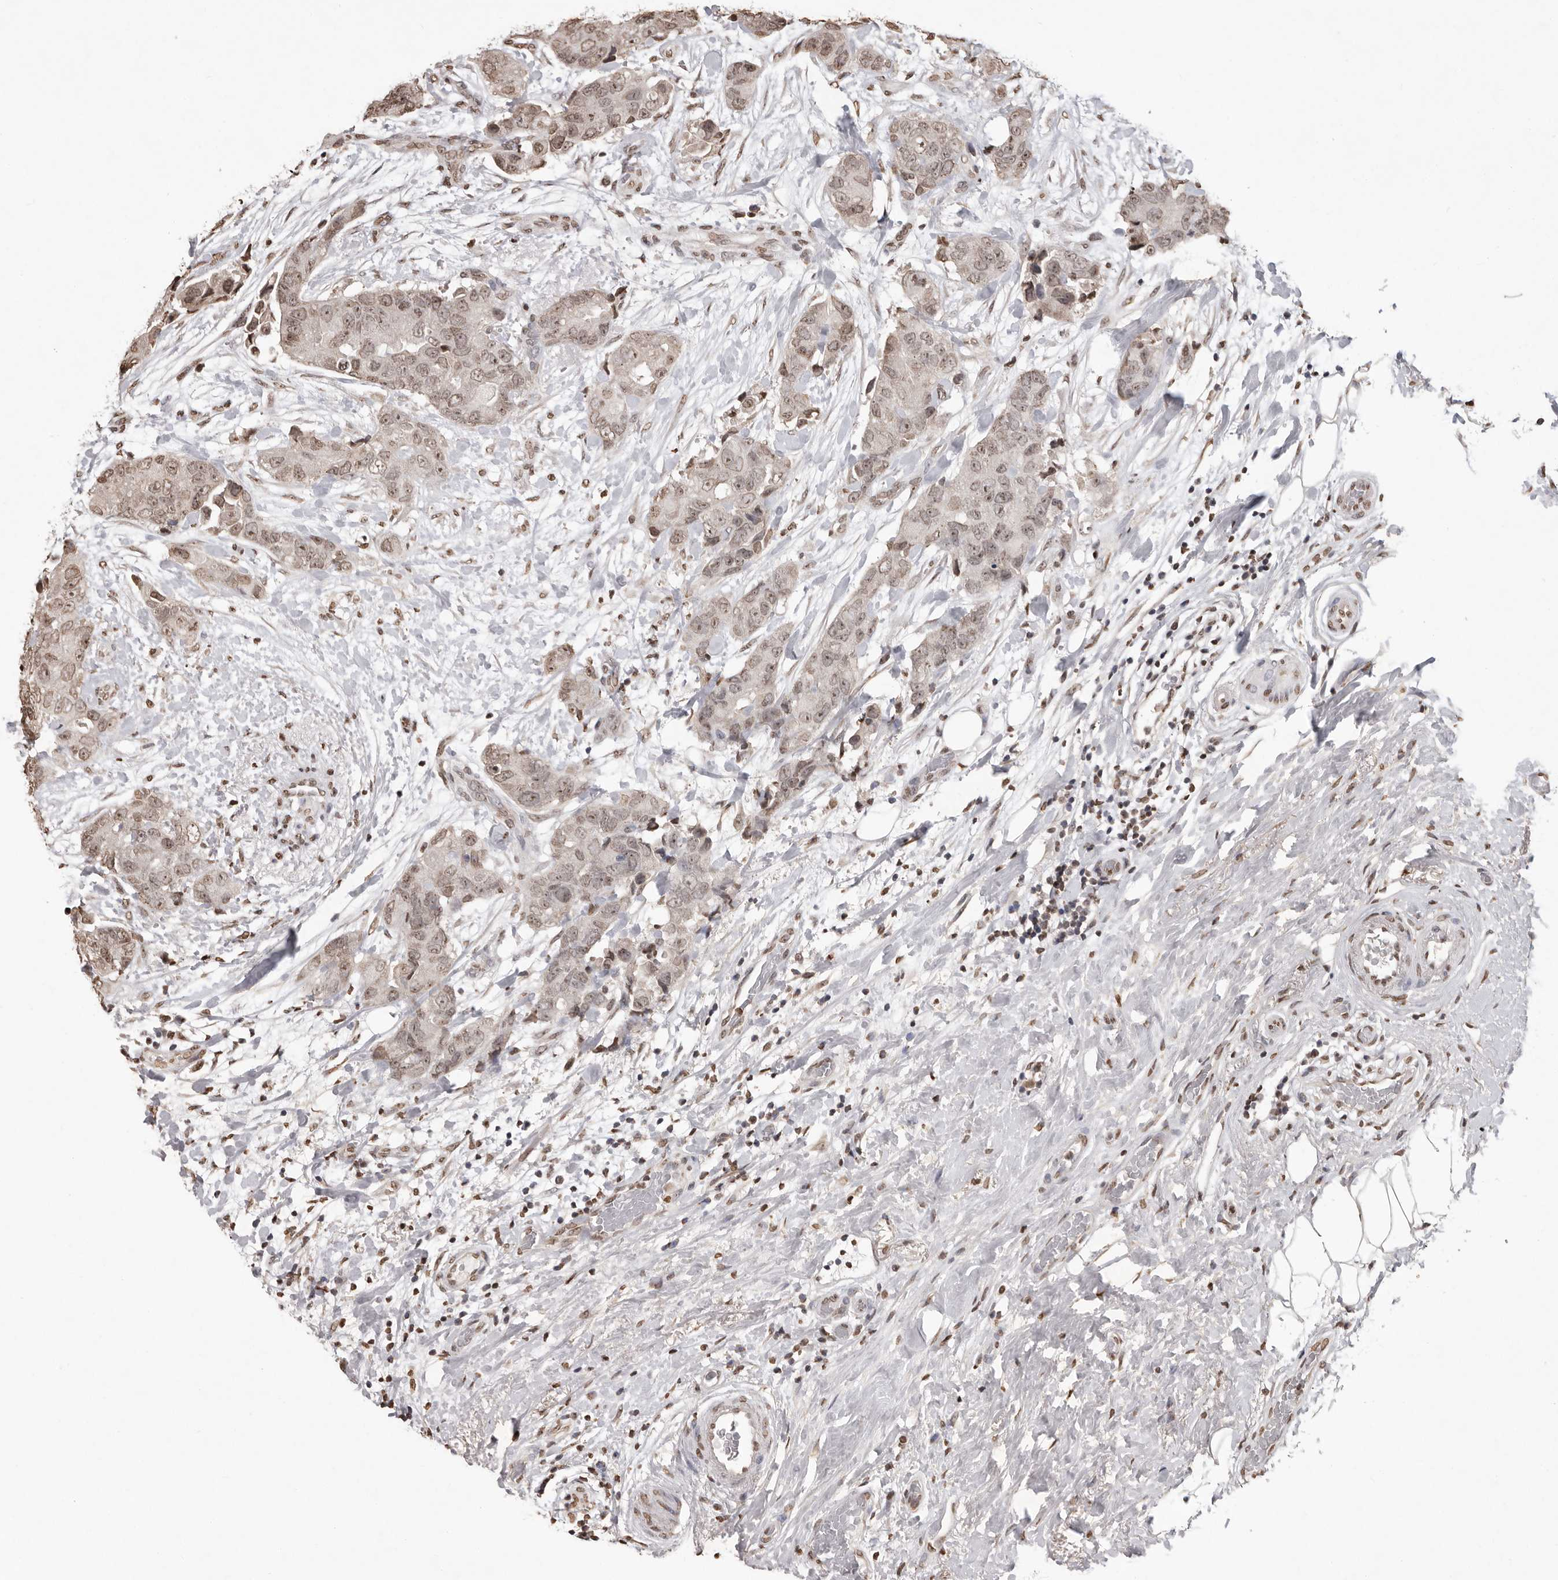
{"staining": {"intensity": "weak", "quantity": ">75%", "location": "nuclear"}, "tissue": "breast cancer", "cell_type": "Tumor cells", "image_type": "cancer", "snomed": [{"axis": "morphology", "description": "Duct carcinoma"}, {"axis": "topography", "description": "Breast"}], "caption": "The photomicrograph shows a brown stain indicating the presence of a protein in the nuclear of tumor cells in breast cancer (intraductal carcinoma).", "gene": "WDR45", "patient": {"sex": "female", "age": 62}}